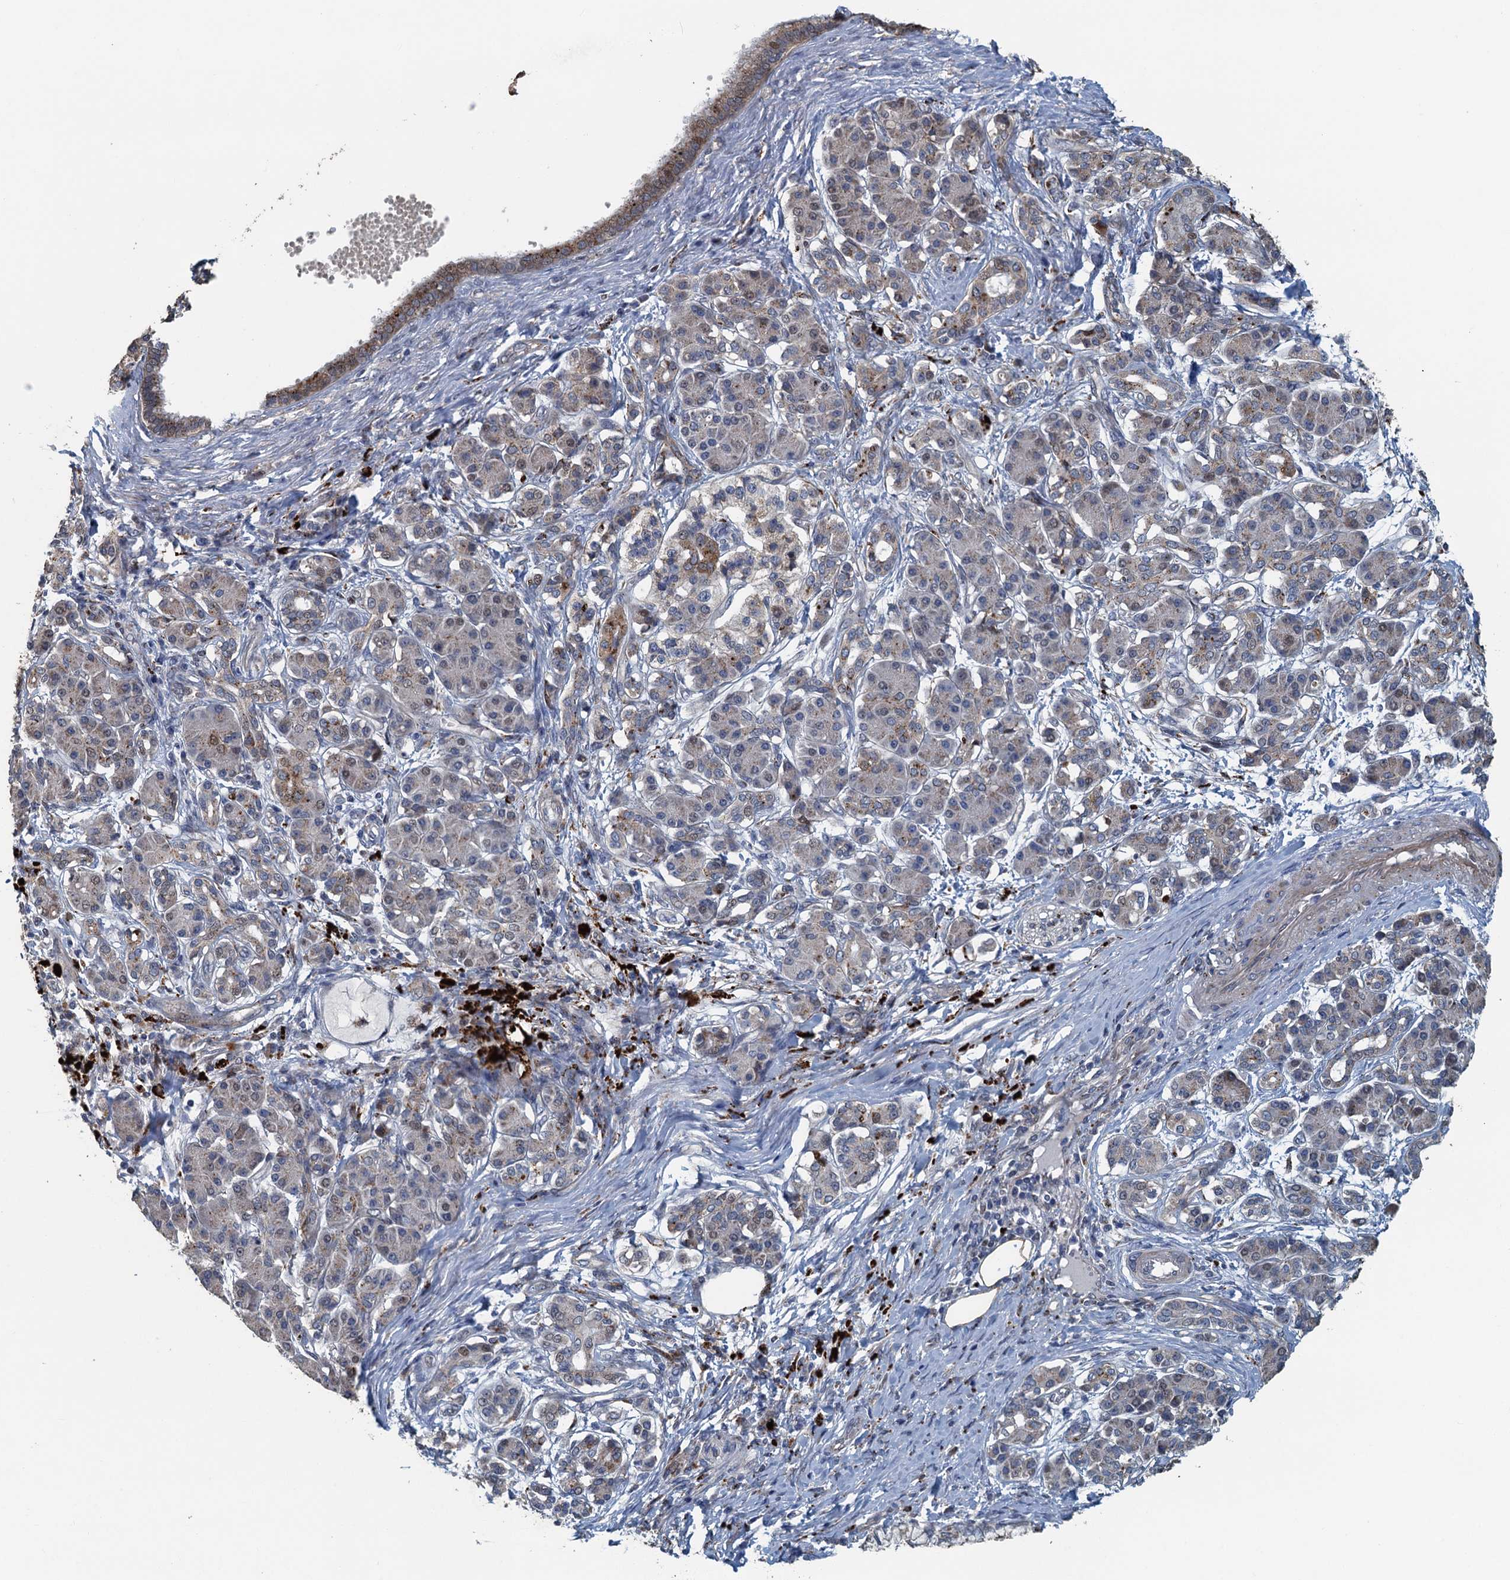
{"staining": {"intensity": "moderate", "quantity": "<25%", "location": "nuclear"}, "tissue": "pancreatic cancer", "cell_type": "Tumor cells", "image_type": "cancer", "snomed": [{"axis": "morphology", "description": "Adenocarcinoma, NOS"}, {"axis": "topography", "description": "Pancreas"}], "caption": "Protein staining of pancreatic cancer (adenocarcinoma) tissue demonstrates moderate nuclear staining in about <25% of tumor cells.", "gene": "AGRN", "patient": {"sex": "female", "age": 55}}